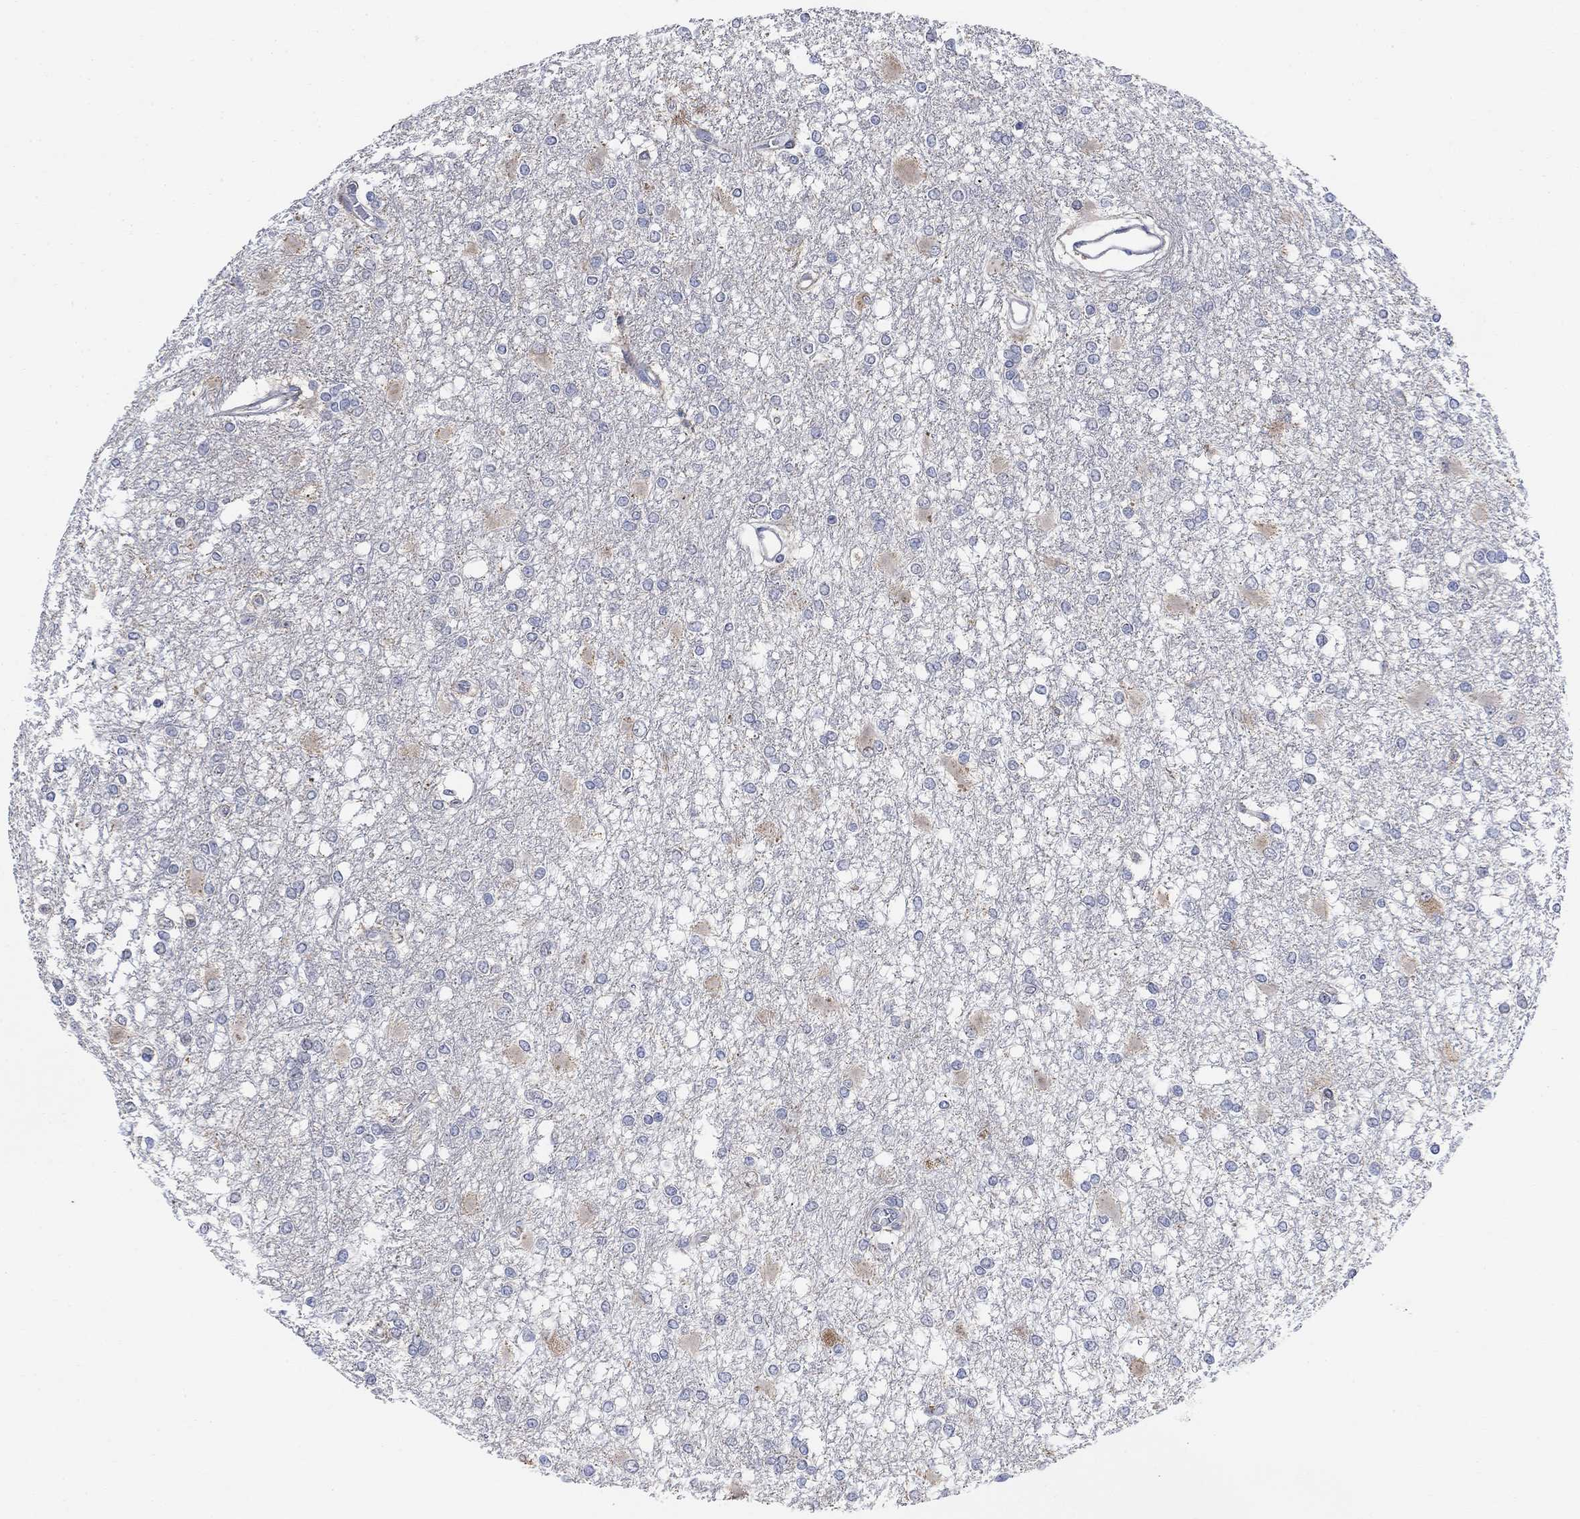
{"staining": {"intensity": "negative", "quantity": "none", "location": "none"}, "tissue": "glioma", "cell_type": "Tumor cells", "image_type": "cancer", "snomed": [{"axis": "morphology", "description": "Glioma, malignant, High grade"}, {"axis": "topography", "description": "Cerebral cortex"}], "caption": "The immunohistochemistry micrograph has no significant expression in tumor cells of glioma tissue.", "gene": "CNTF", "patient": {"sex": "male", "age": 79}}